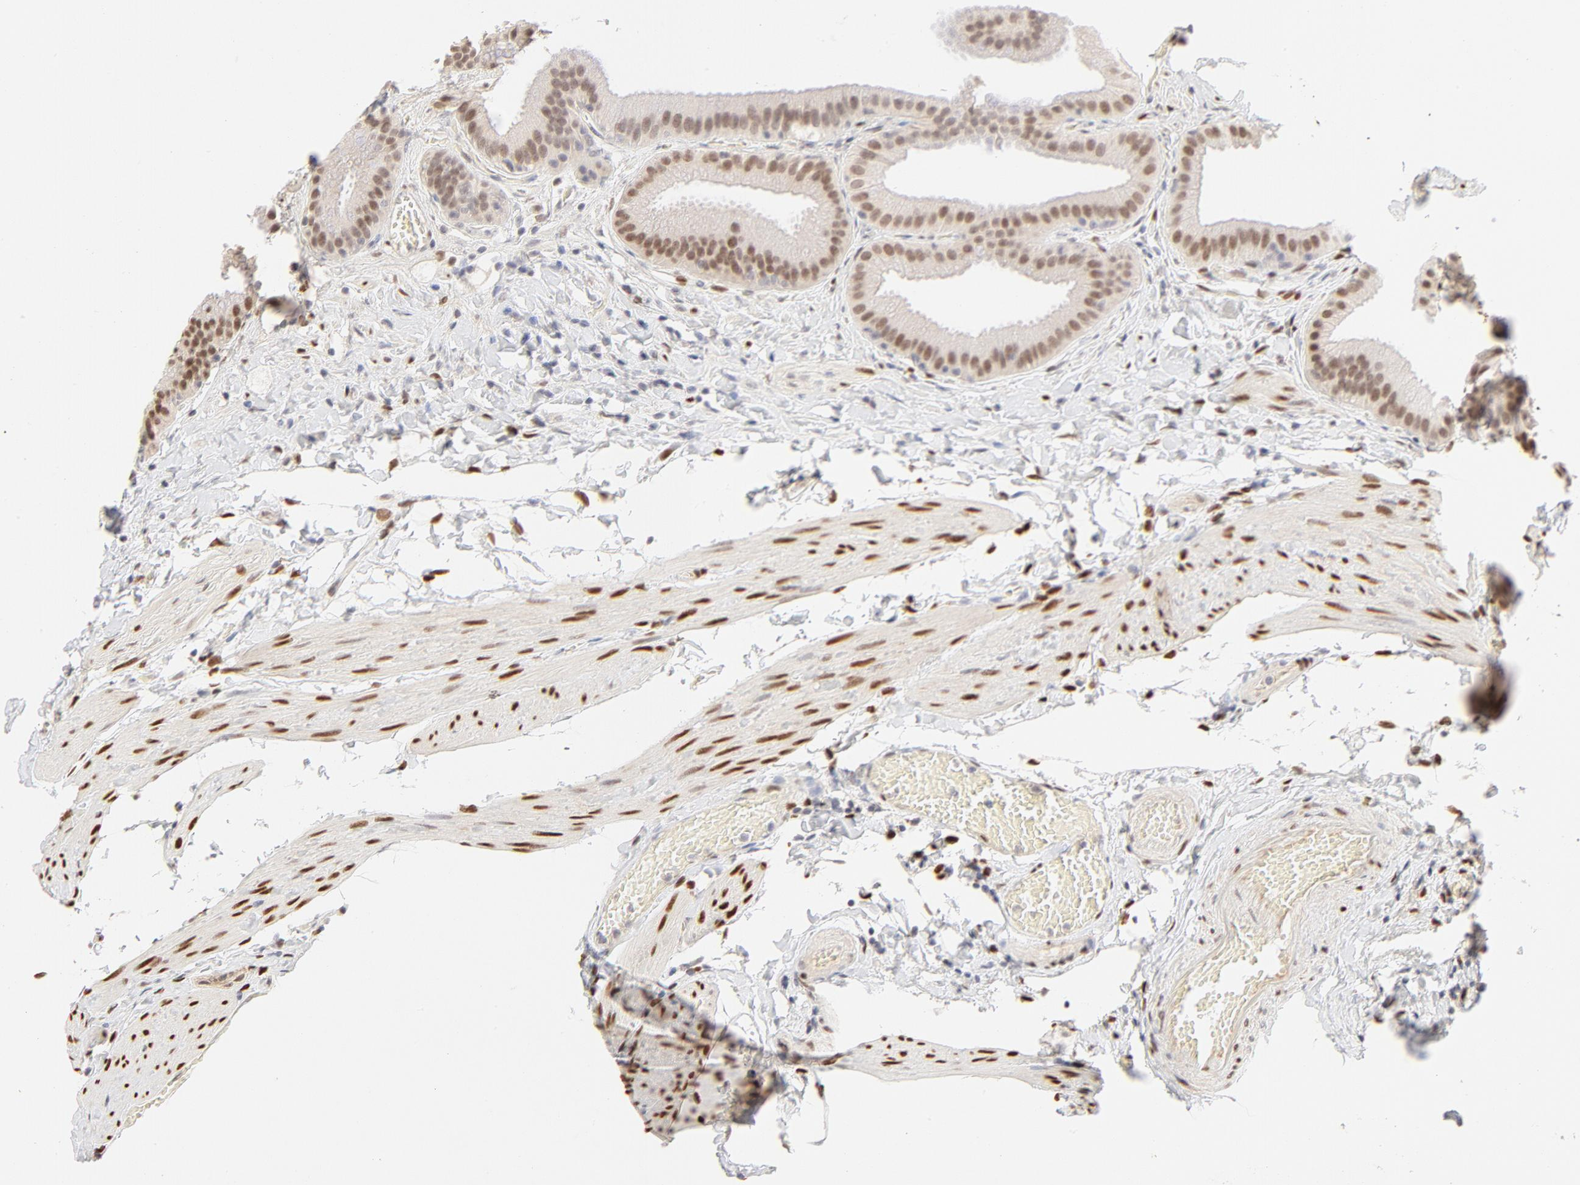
{"staining": {"intensity": "moderate", "quantity": ">75%", "location": "nuclear"}, "tissue": "gallbladder", "cell_type": "Glandular cells", "image_type": "normal", "snomed": [{"axis": "morphology", "description": "Normal tissue, NOS"}, {"axis": "topography", "description": "Gallbladder"}], "caption": "This is a photomicrograph of IHC staining of normal gallbladder, which shows moderate positivity in the nuclear of glandular cells.", "gene": "PBX1", "patient": {"sex": "female", "age": 63}}